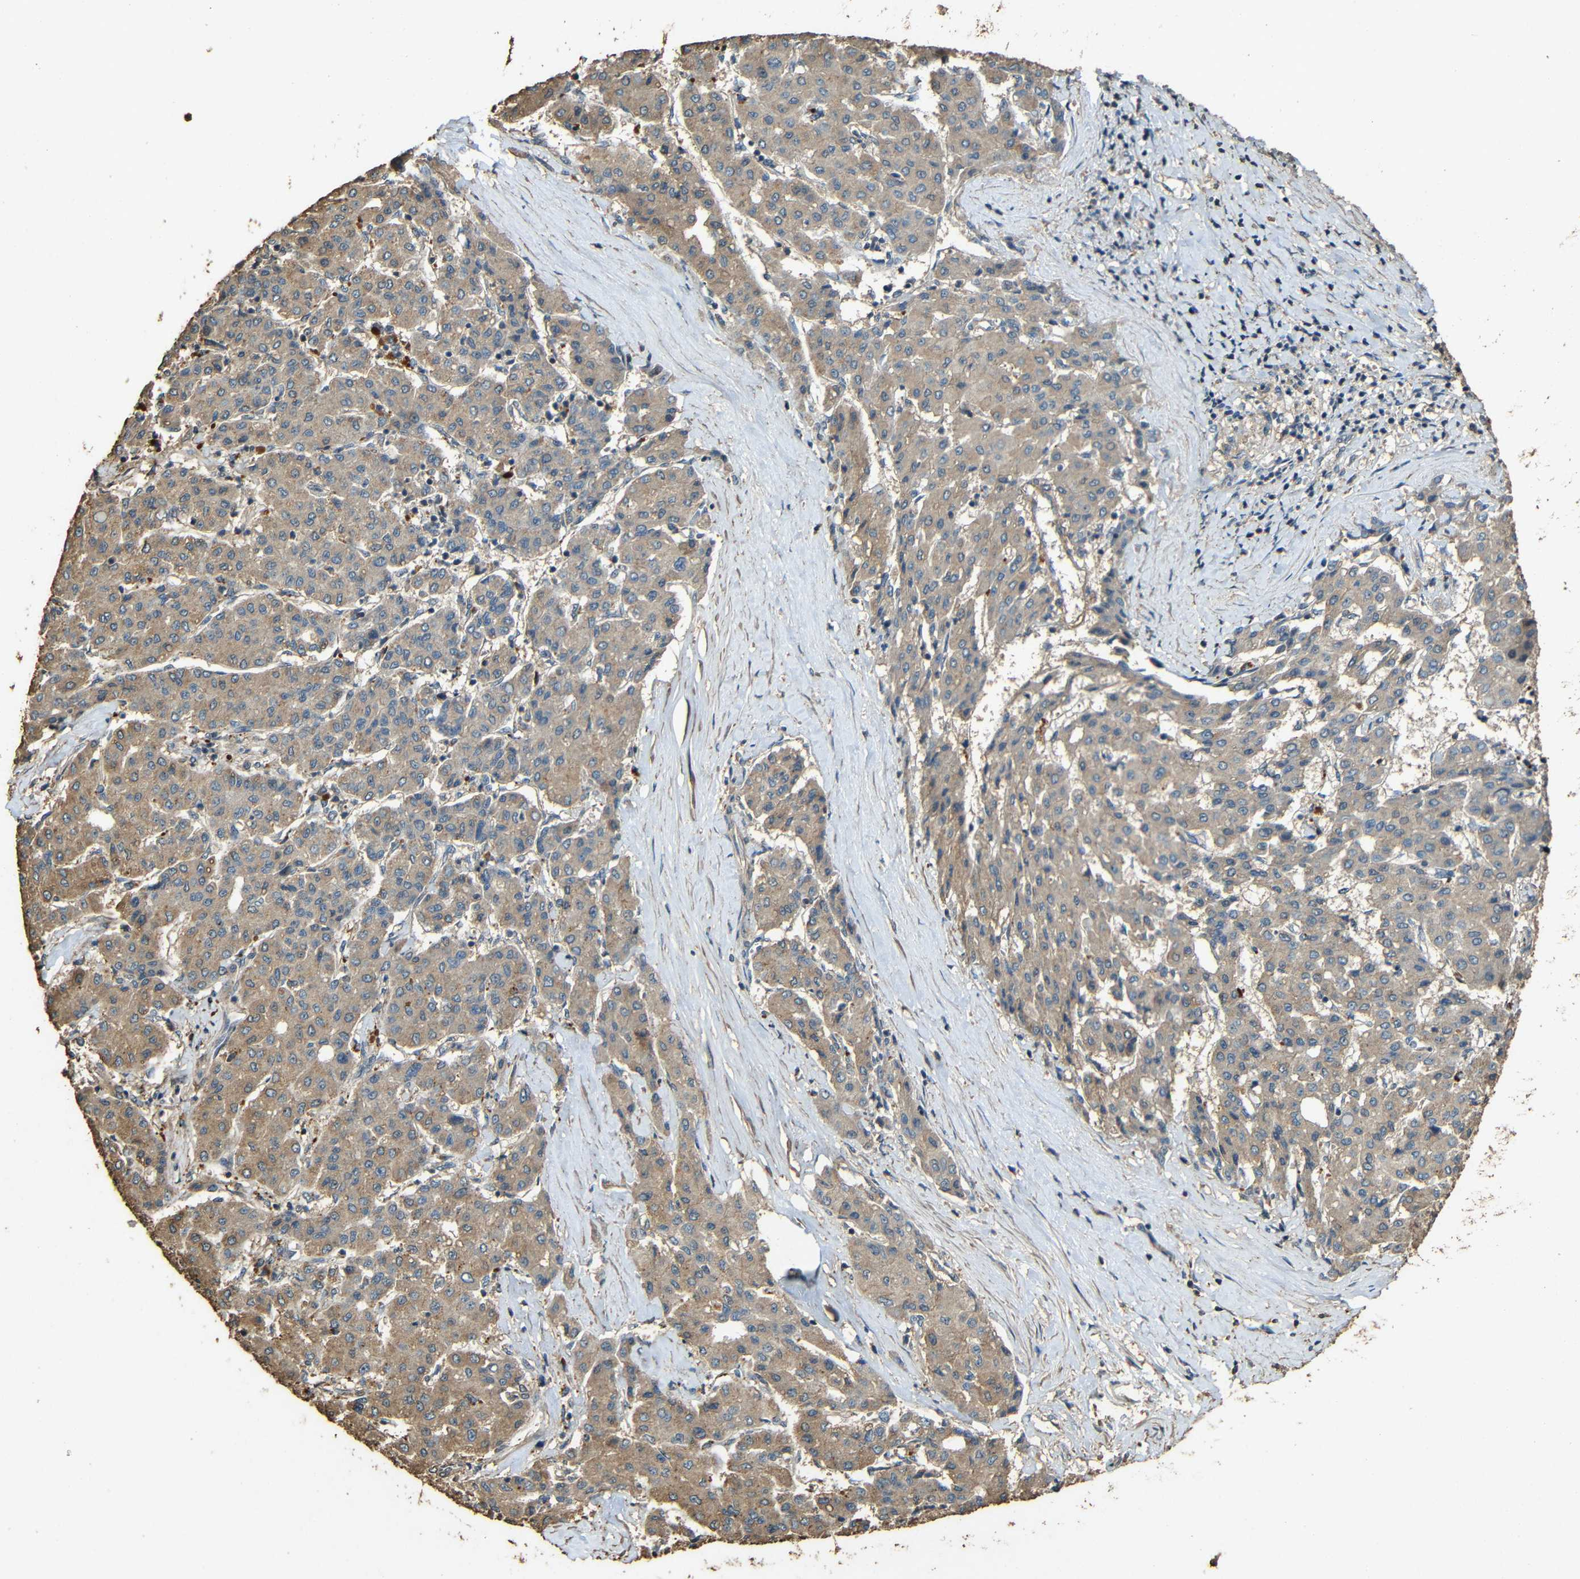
{"staining": {"intensity": "weak", "quantity": ">75%", "location": "cytoplasmic/membranous"}, "tissue": "liver cancer", "cell_type": "Tumor cells", "image_type": "cancer", "snomed": [{"axis": "morphology", "description": "Carcinoma, Hepatocellular, NOS"}, {"axis": "topography", "description": "Liver"}], "caption": "Approximately >75% of tumor cells in liver cancer (hepatocellular carcinoma) demonstrate weak cytoplasmic/membranous protein expression as visualized by brown immunohistochemical staining.", "gene": "PDE5A", "patient": {"sex": "male", "age": 65}}